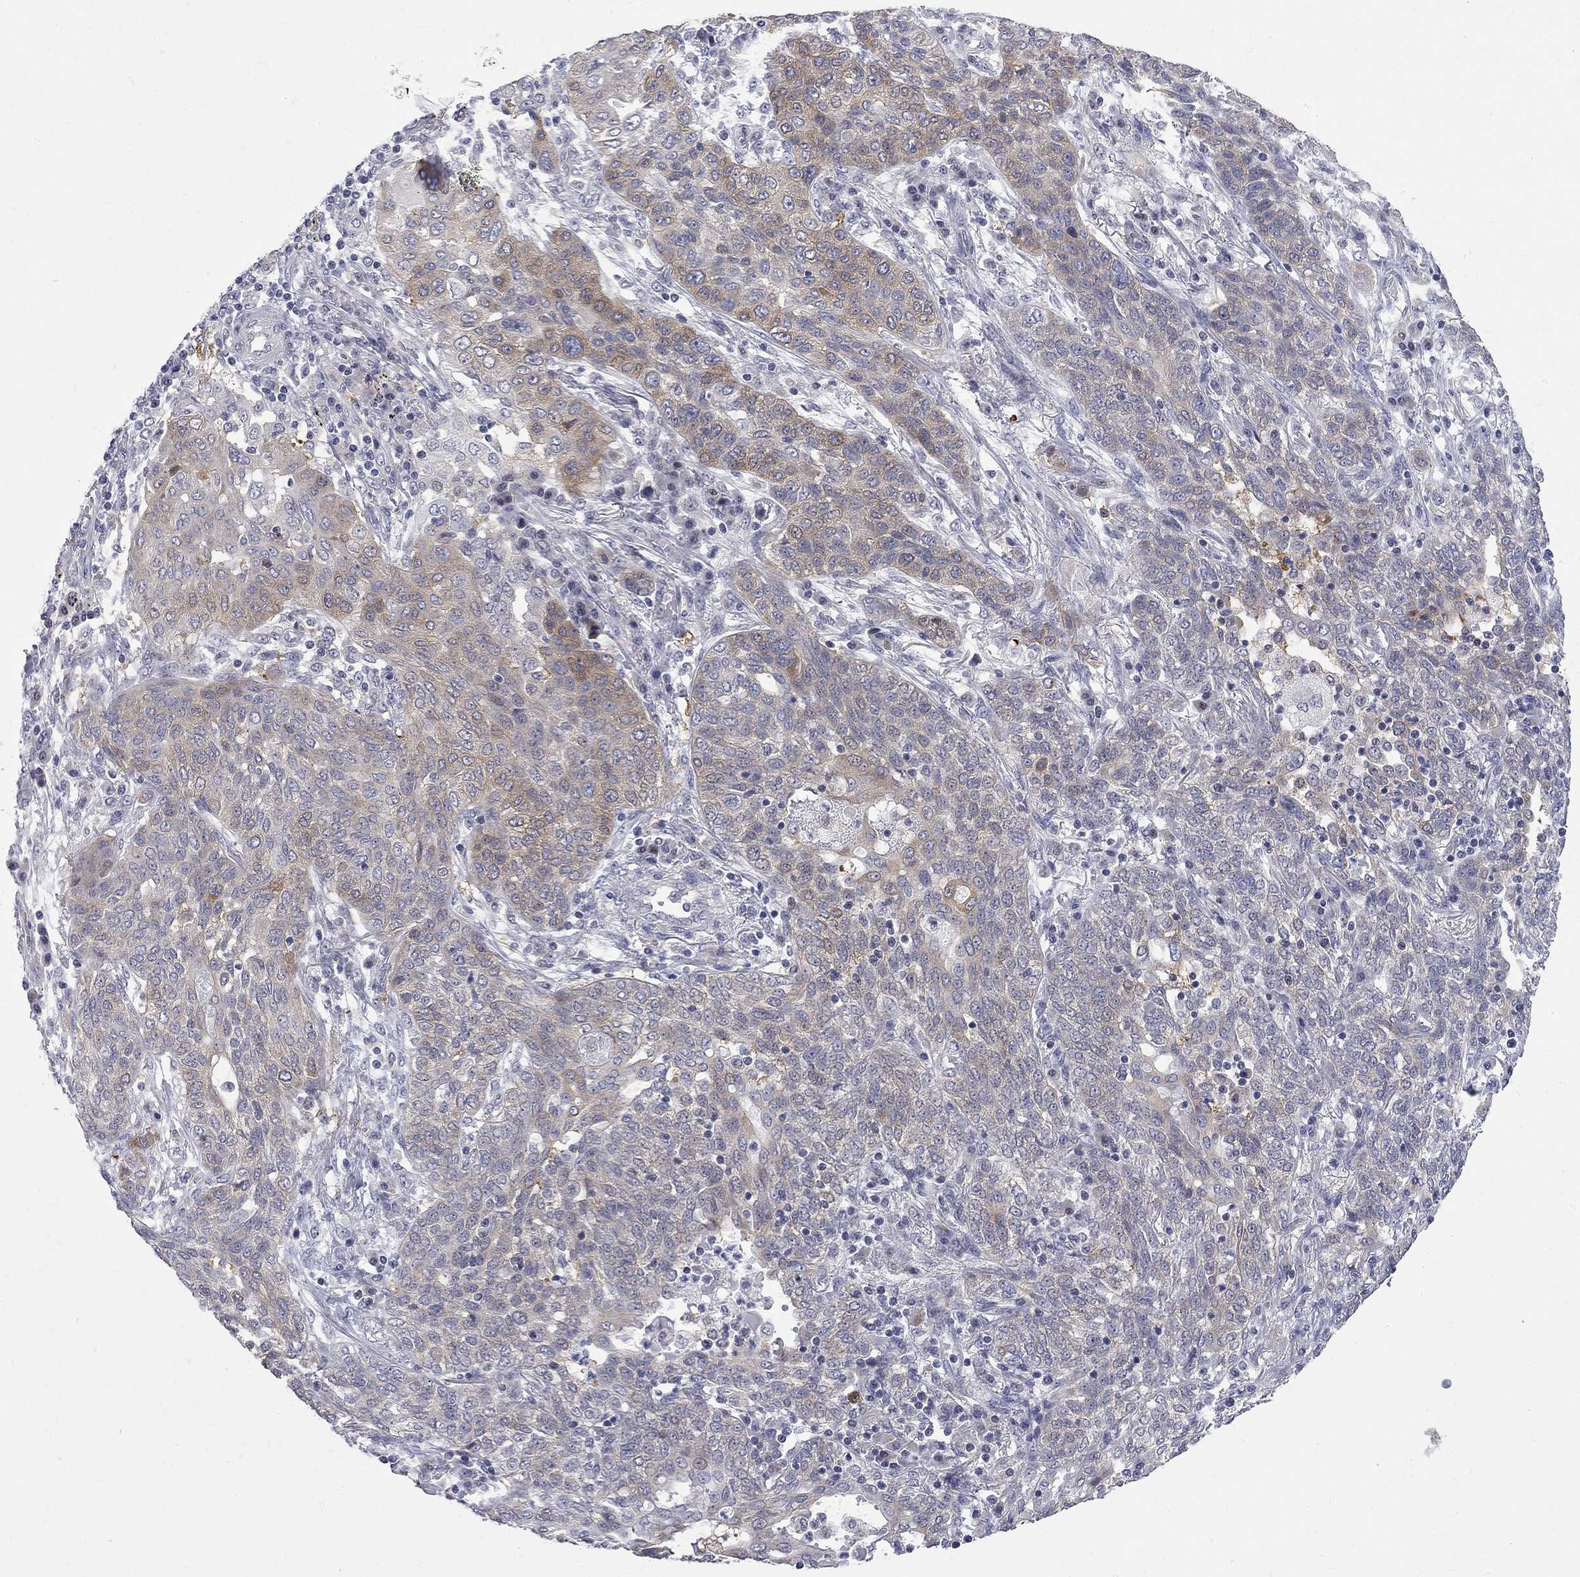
{"staining": {"intensity": "moderate", "quantity": "<25%", "location": "cytoplasmic/membranous"}, "tissue": "lung cancer", "cell_type": "Tumor cells", "image_type": "cancer", "snomed": [{"axis": "morphology", "description": "Squamous cell carcinoma, NOS"}, {"axis": "topography", "description": "Lung"}], "caption": "An image of human lung squamous cell carcinoma stained for a protein exhibits moderate cytoplasmic/membranous brown staining in tumor cells. (DAB IHC, brown staining for protein, blue staining for nuclei).", "gene": "GALNT8", "patient": {"sex": "female", "age": 70}}